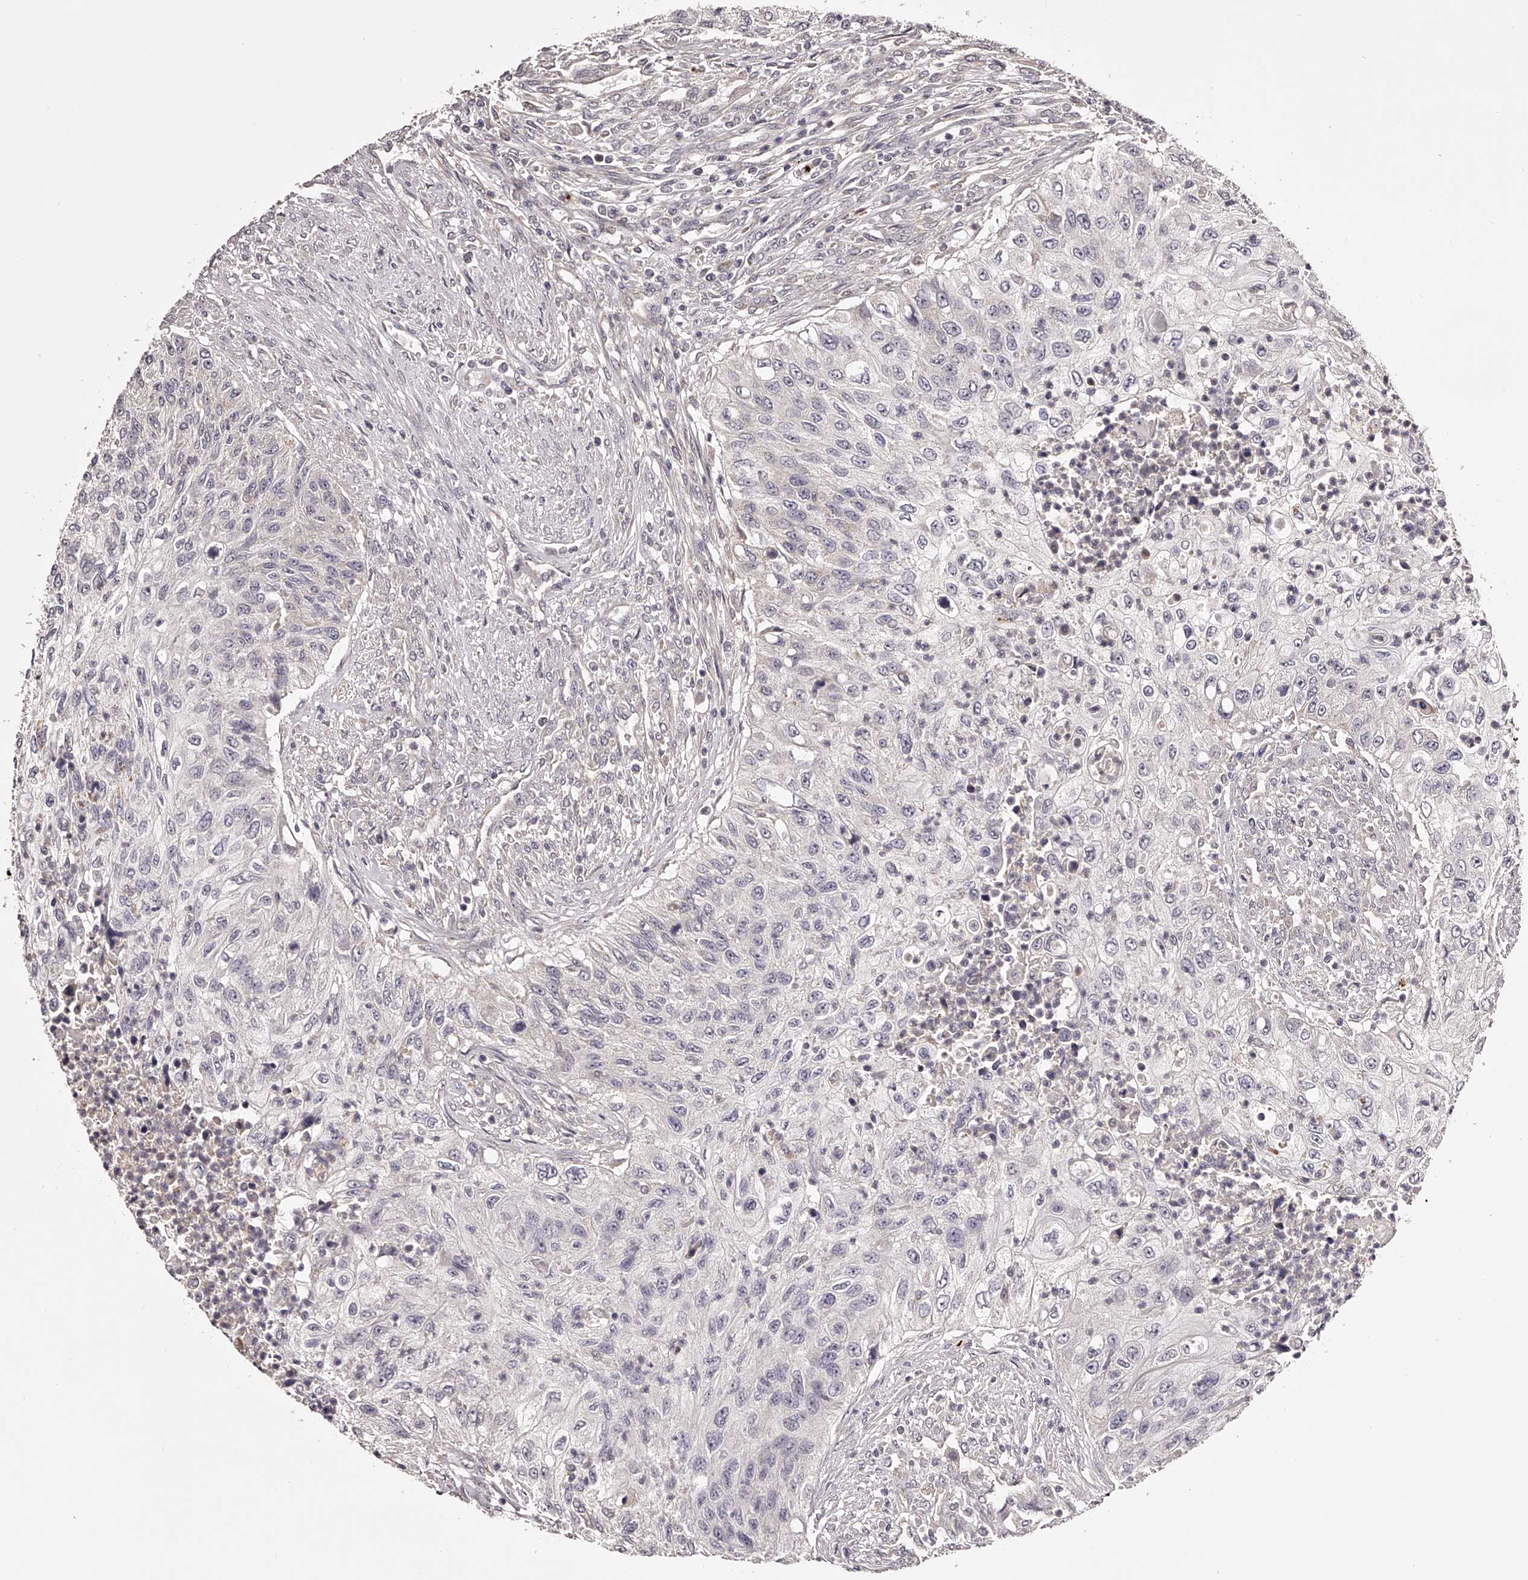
{"staining": {"intensity": "negative", "quantity": "none", "location": "none"}, "tissue": "urothelial cancer", "cell_type": "Tumor cells", "image_type": "cancer", "snomed": [{"axis": "morphology", "description": "Urothelial carcinoma, High grade"}, {"axis": "topography", "description": "Urinary bladder"}], "caption": "Immunohistochemistry (IHC) image of neoplastic tissue: human high-grade urothelial carcinoma stained with DAB (3,3'-diaminobenzidine) exhibits no significant protein positivity in tumor cells.", "gene": "ODF2L", "patient": {"sex": "female", "age": 60}}